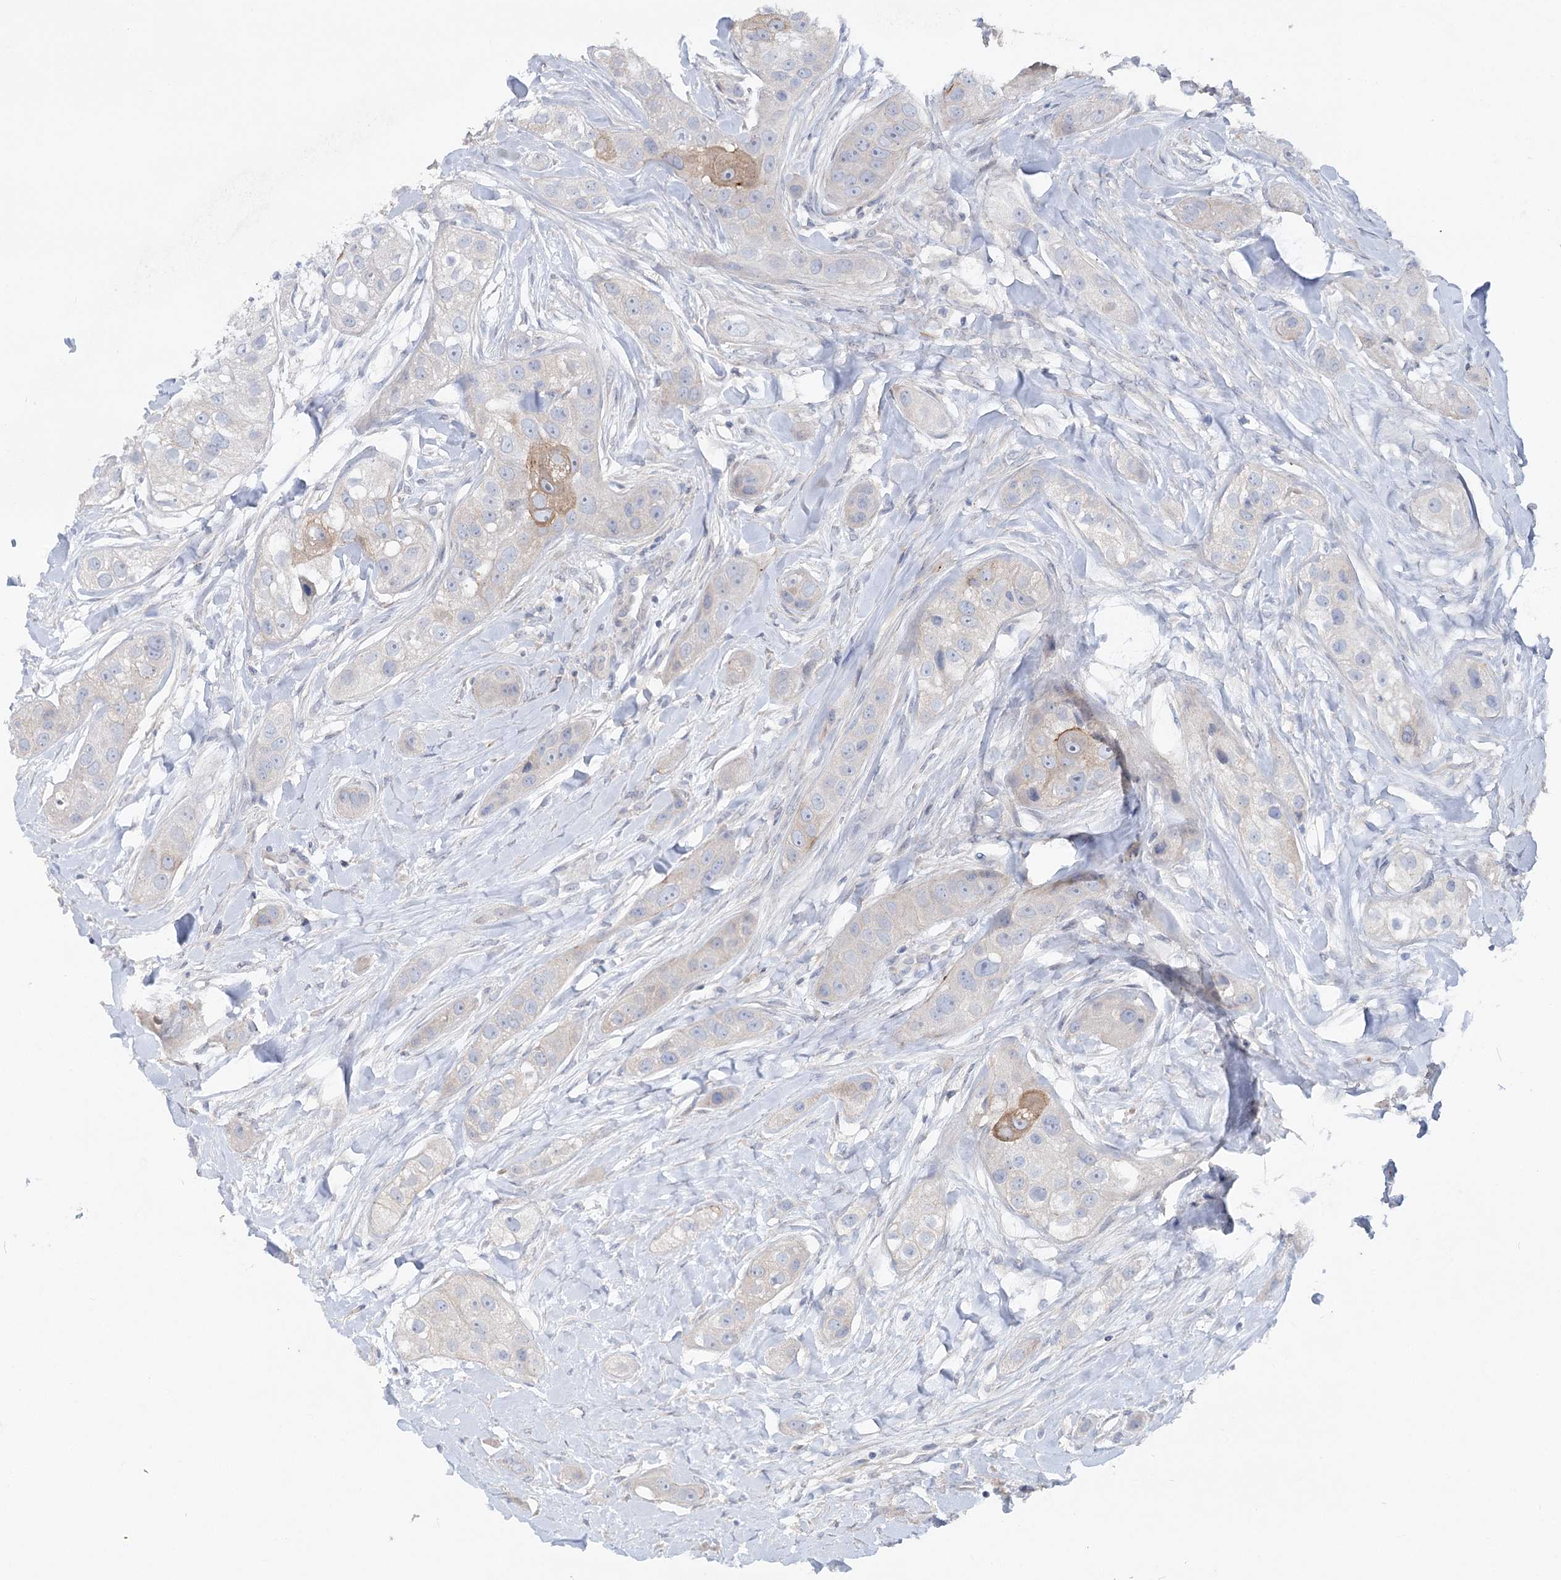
{"staining": {"intensity": "moderate", "quantity": "<25%", "location": "cytoplasmic/membranous"}, "tissue": "head and neck cancer", "cell_type": "Tumor cells", "image_type": "cancer", "snomed": [{"axis": "morphology", "description": "Normal tissue, NOS"}, {"axis": "morphology", "description": "Squamous cell carcinoma, NOS"}, {"axis": "topography", "description": "Skeletal muscle"}, {"axis": "topography", "description": "Head-Neck"}], "caption": "Protein expression analysis of head and neck cancer (squamous cell carcinoma) exhibits moderate cytoplasmic/membranous staining in approximately <25% of tumor cells. The staining was performed using DAB to visualize the protein expression in brown, while the nuclei were stained in blue with hematoxylin (Magnification: 20x).", "gene": "SCN11A", "patient": {"sex": "male", "age": 51}}